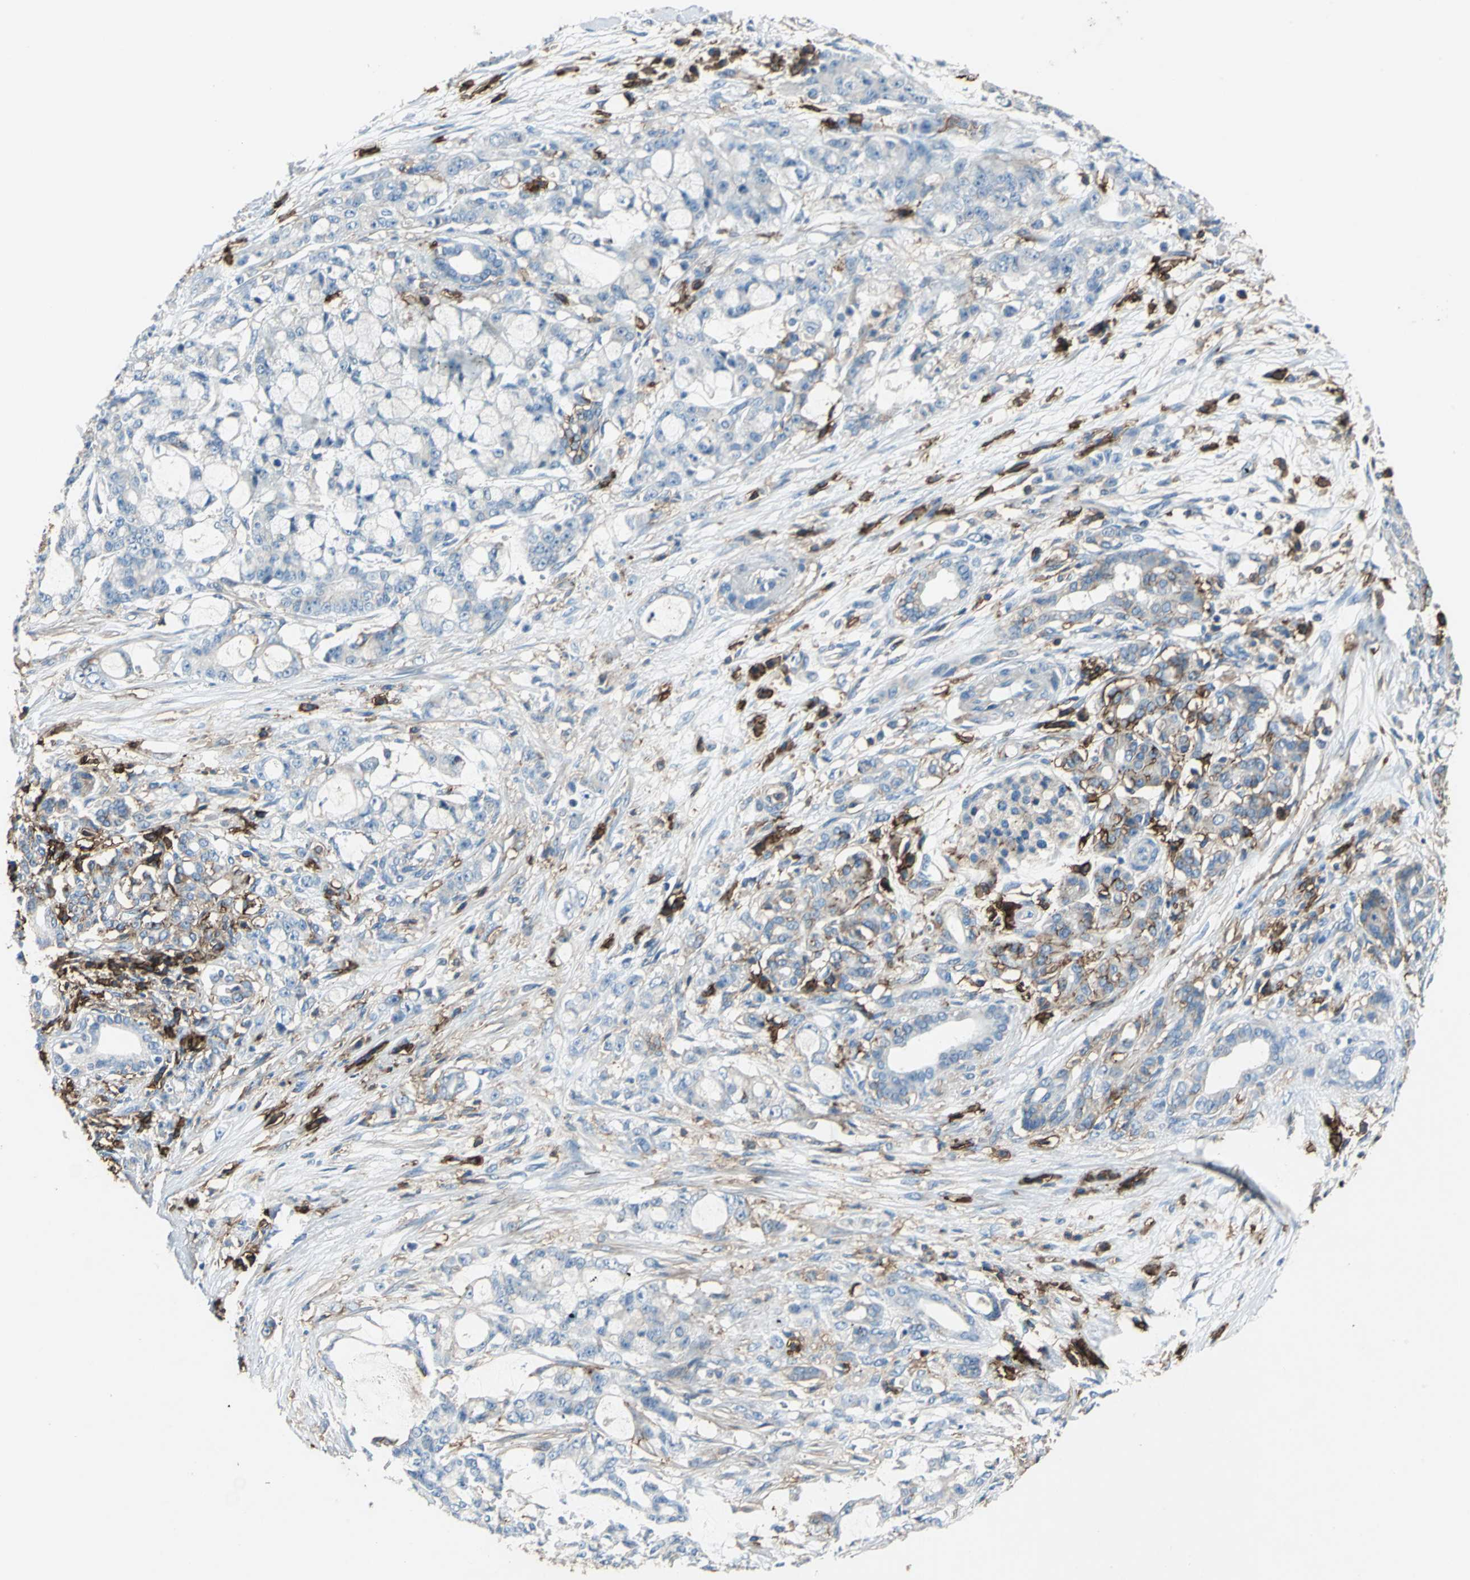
{"staining": {"intensity": "negative", "quantity": "none", "location": "none"}, "tissue": "pancreatic cancer", "cell_type": "Tumor cells", "image_type": "cancer", "snomed": [{"axis": "morphology", "description": "Adenocarcinoma, NOS"}, {"axis": "topography", "description": "Pancreas"}], "caption": "Human adenocarcinoma (pancreatic) stained for a protein using IHC exhibits no positivity in tumor cells.", "gene": "CD44", "patient": {"sex": "female", "age": 73}}